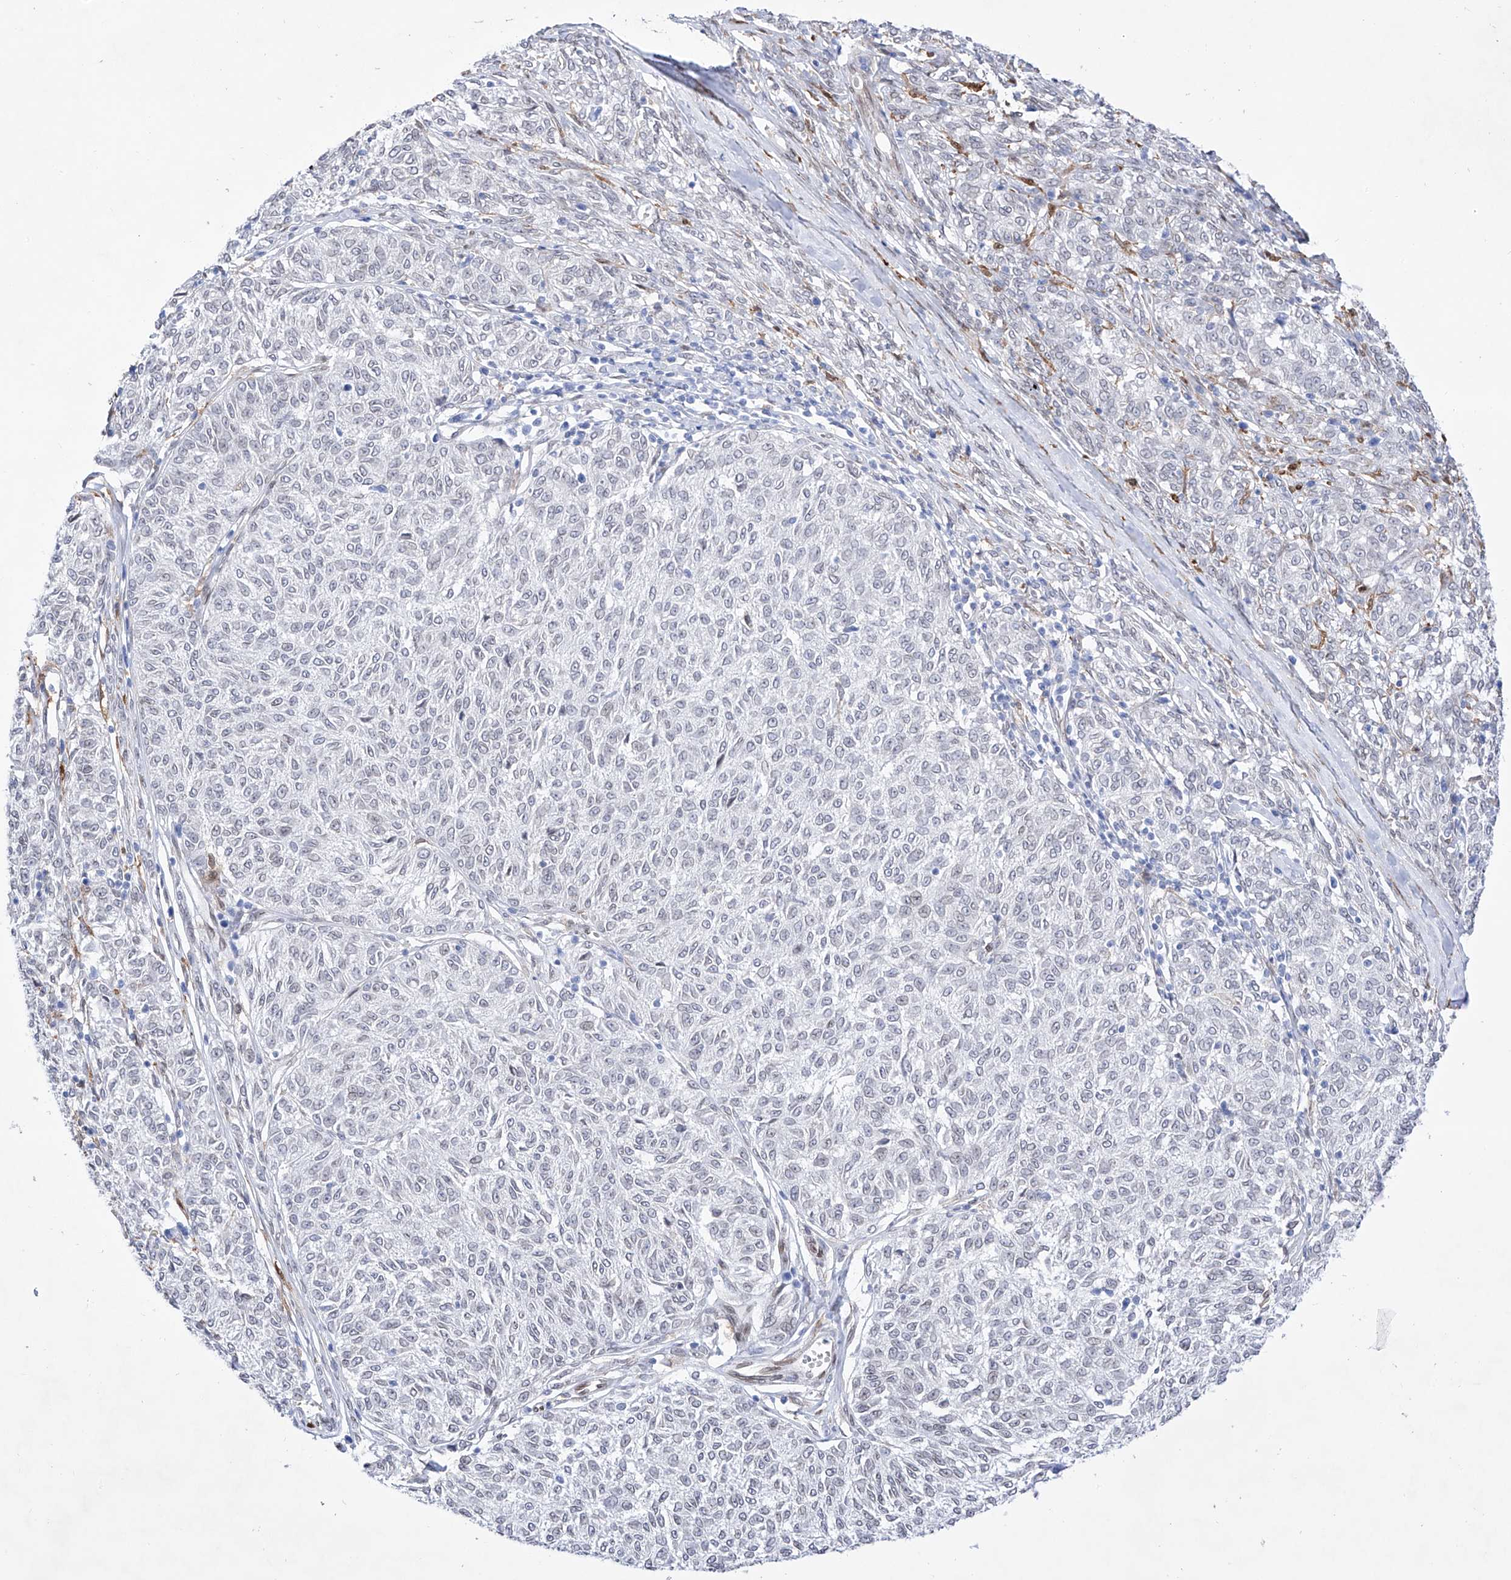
{"staining": {"intensity": "negative", "quantity": "none", "location": "none"}, "tissue": "melanoma", "cell_type": "Tumor cells", "image_type": "cancer", "snomed": [{"axis": "morphology", "description": "Malignant melanoma, NOS"}, {"axis": "topography", "description": "Skin"}], "caption": "DAB (3,3'-diaminobenzidine) immunohistochemical staining of human malignant melanoma displays no significant positivity in tumor cells.", "gene": "LCLAT1", "patient": {"sex": "female", "age": 72}}